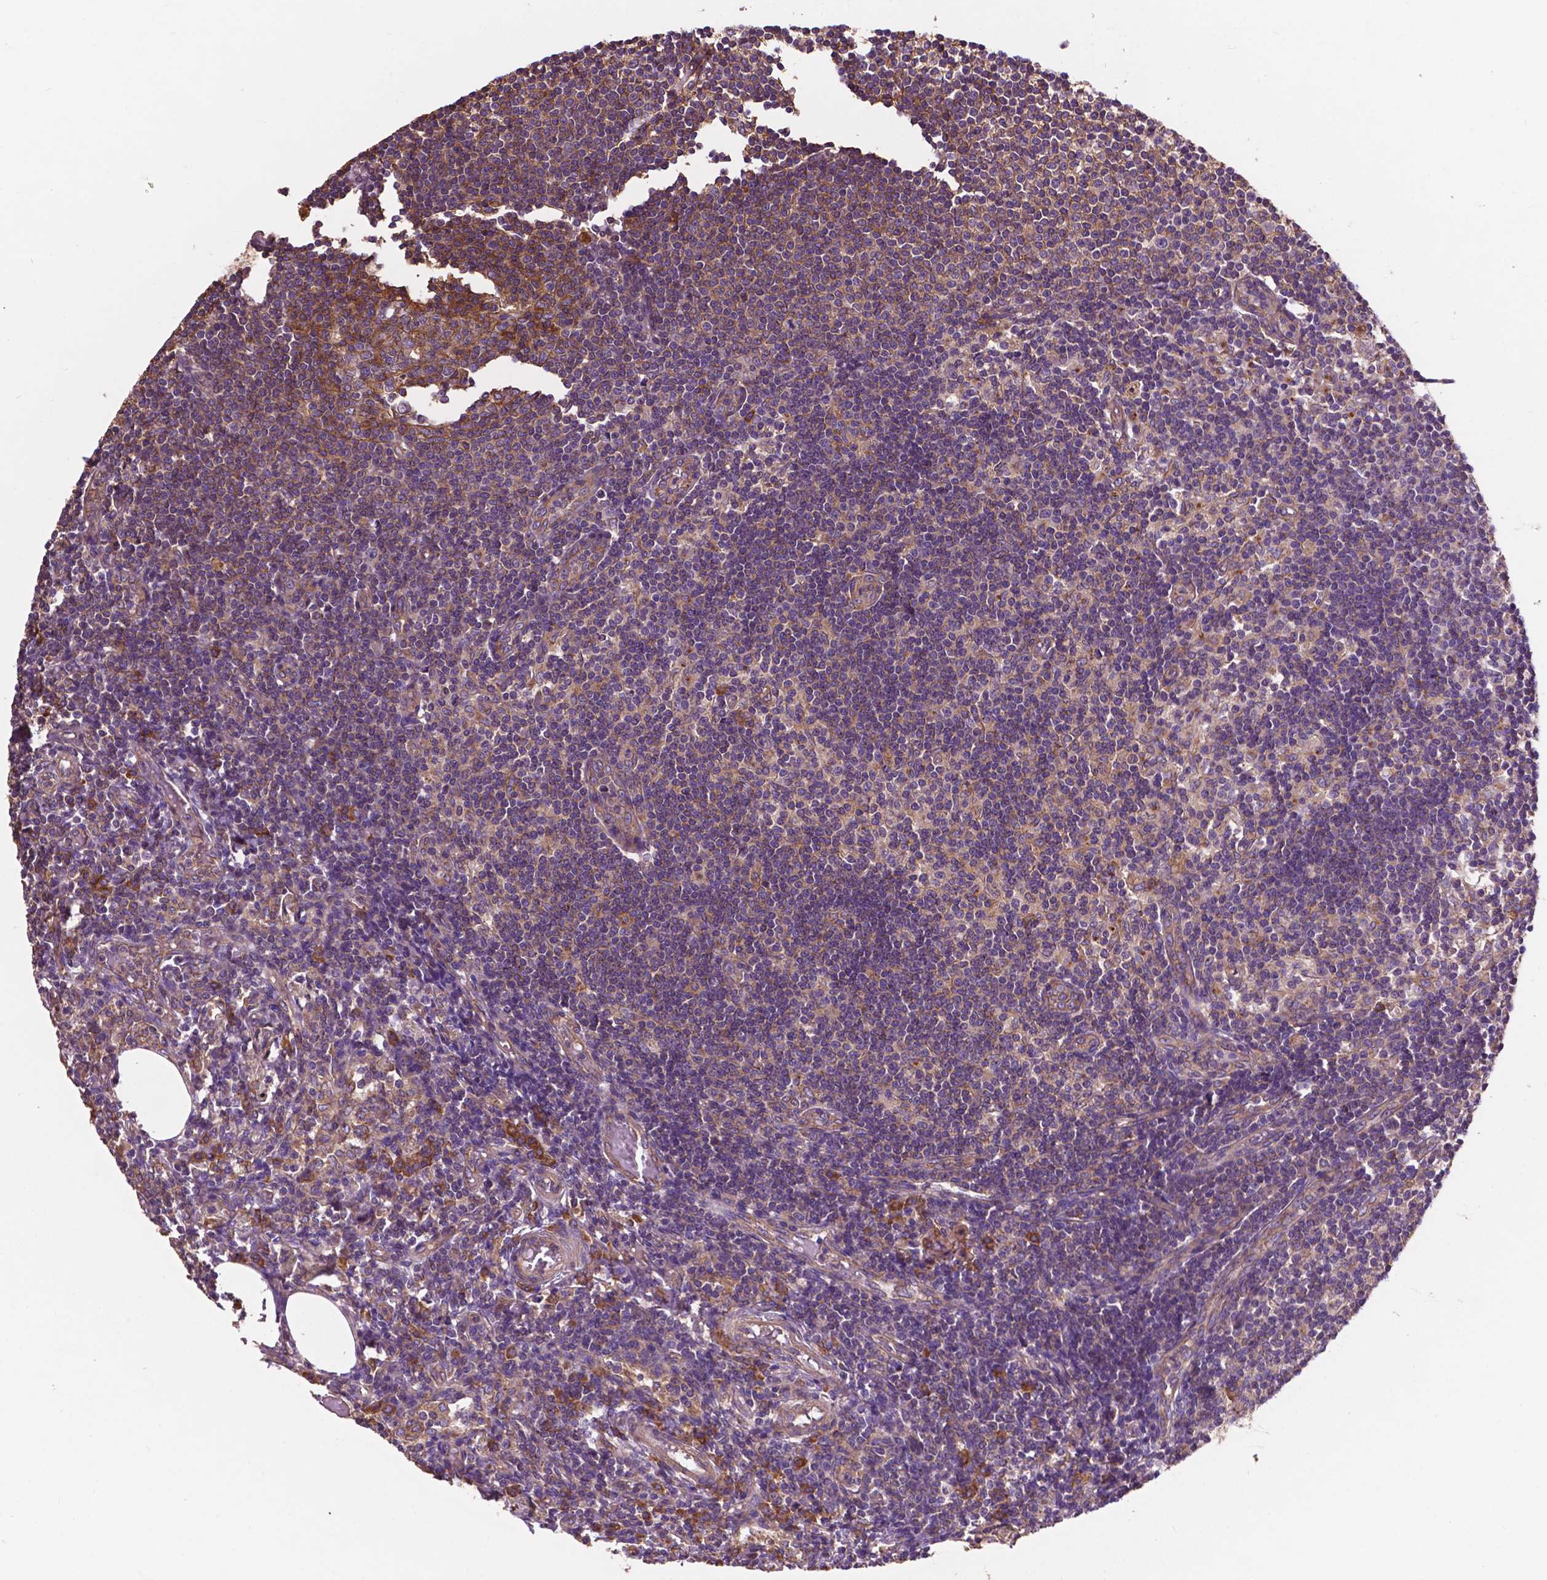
{"staining": {"intensity": "moderate", "quantity": ">75%", "location": "cytoplasmic/membranous"}, "tissue": "lymph node", "cell_type": "Germinal center cells", "image_type": "normal", "snomed": [{"axis": "morphology", "description": "Normal tissue, NOS"}, {"axis": "topography", "description": "Lymph node"}], "caption": "Brown immunohistochemical staining in unremarkable lymph node demonstrates moderate cytoplasmic/membranous staining in about >75% of germinal center cells. (DAB = brown stain, brightfield microscopy at high magnification).", "gene": "CCDC71L", "patient": {"sex": "female", "age": 69}}